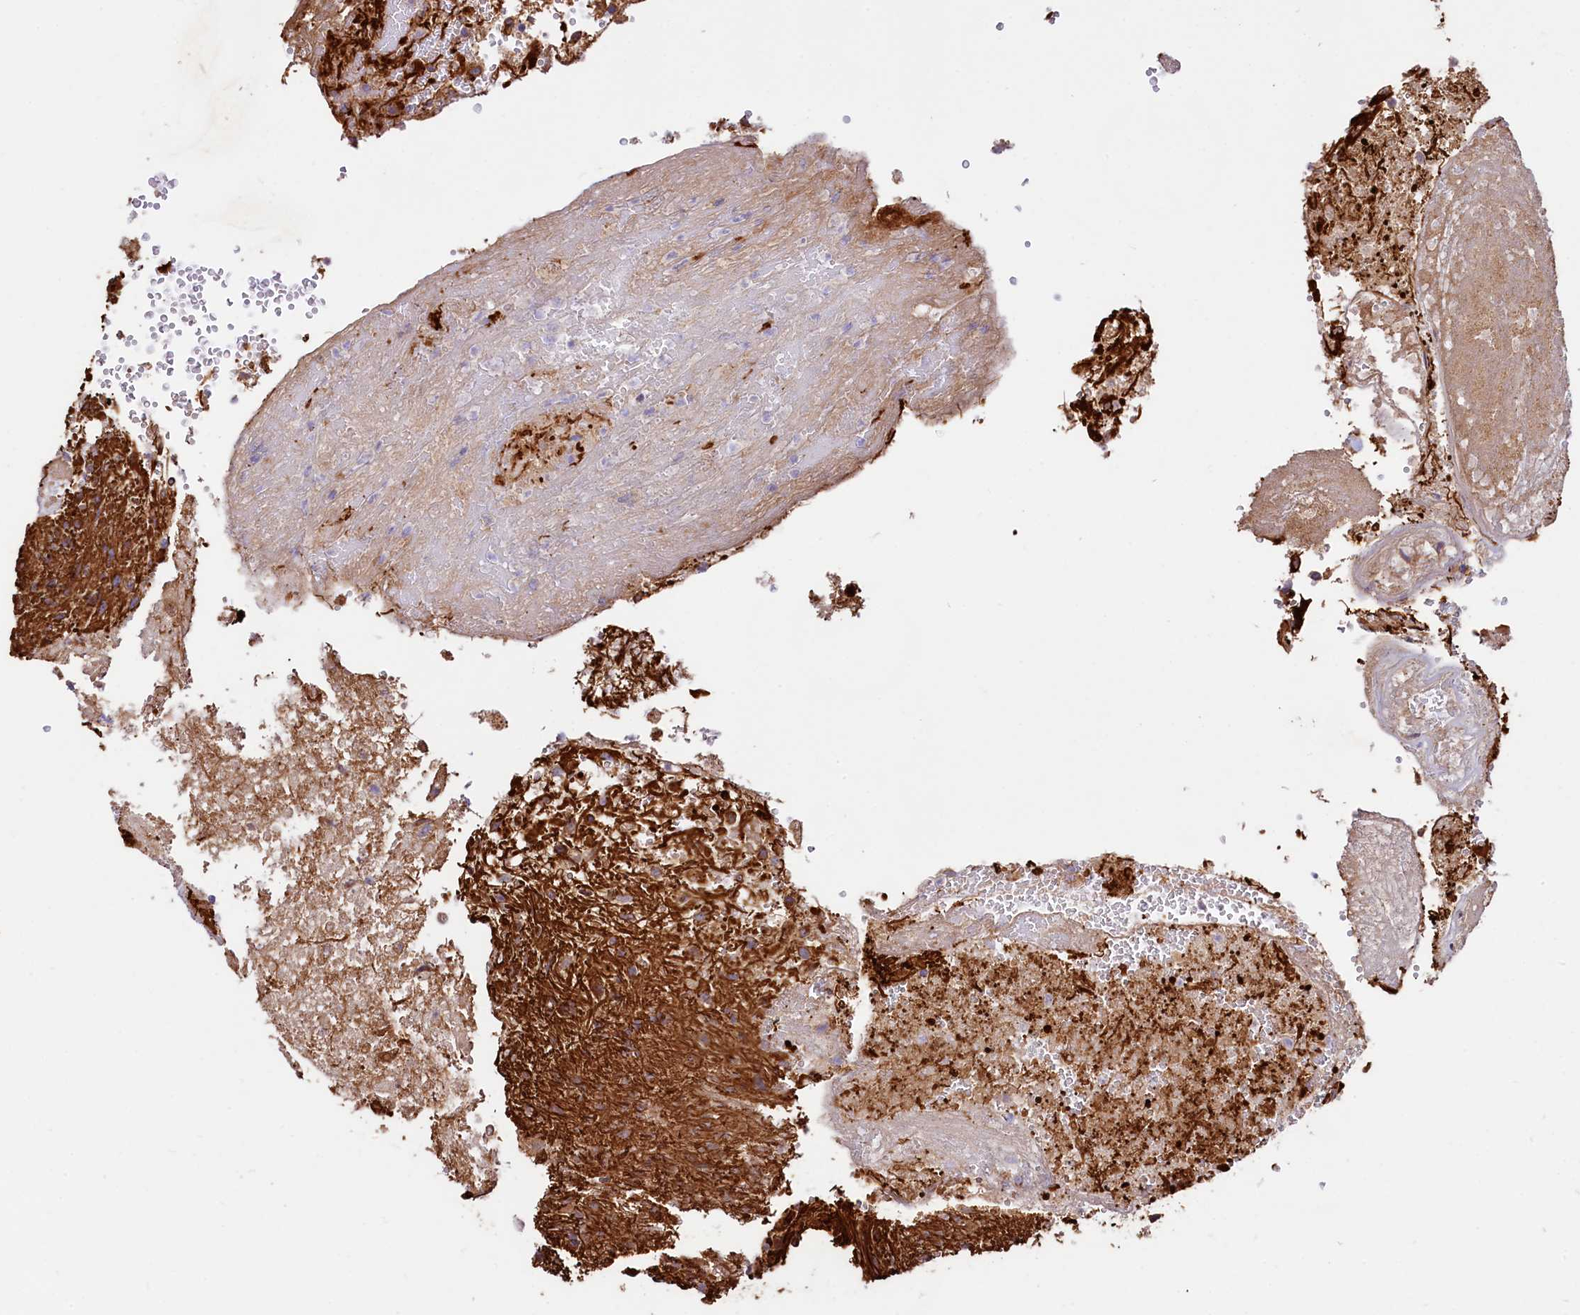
{"staining": {"intensity": "strong", "quantity": ">75%", "location": "cytoplasmic/membranous"}, "tissue": "glioma", "cell_type": "Tumor cells", "image_type": "cancer", "snomed": [{"axis": "morphology", "description": "Glioma, malignant, High grade"}, {"axis": "topography", "description": "Brain"}], "caption": "Immunohistochemistry (IHC) photomicrograph of human malignant glioma (high-grade) stained for a protein (brown), which displays high levels of strong cytoplasmic/membranous staining in approximately >75% of tumor cells.", "gene": "CIAO3", "patient": {"sex": "male", "age": 56}}